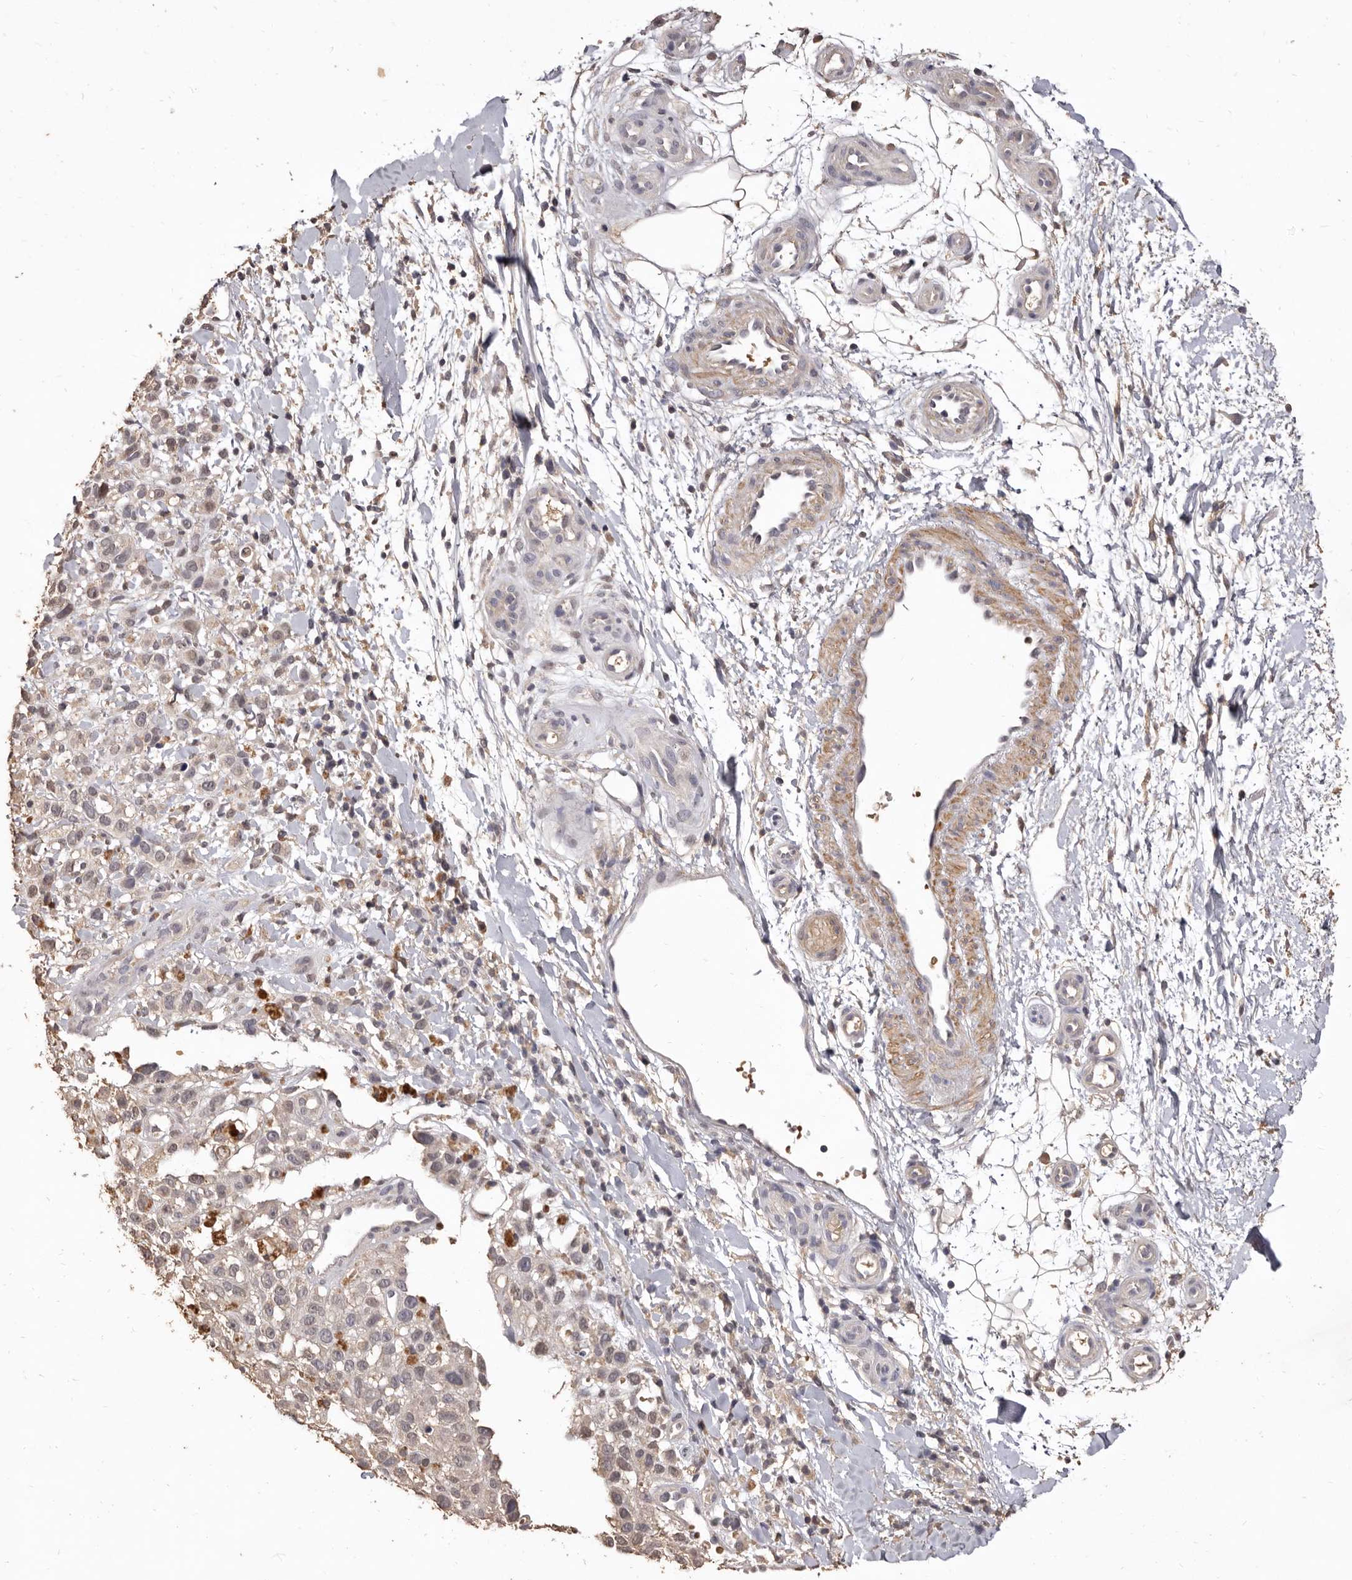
{"staining": {"intensity": "weak", "quantity": "<25%", "location": "nuclear"}, "tissue": "melanoma", "cell_type": "Tumor cells", "image_type": "cancer", "snomed": [{"axis": "morphology", "description": "Malignant melanoma, Metastatic site"}, {"axis": "topography", "description": "Skin"}], "caption": "IHC of human malignant melanoma (metastatic site) shows no staining in tumor cells.", "gene": "INAVA", "patient": {"sex": "female", "age": 72}}